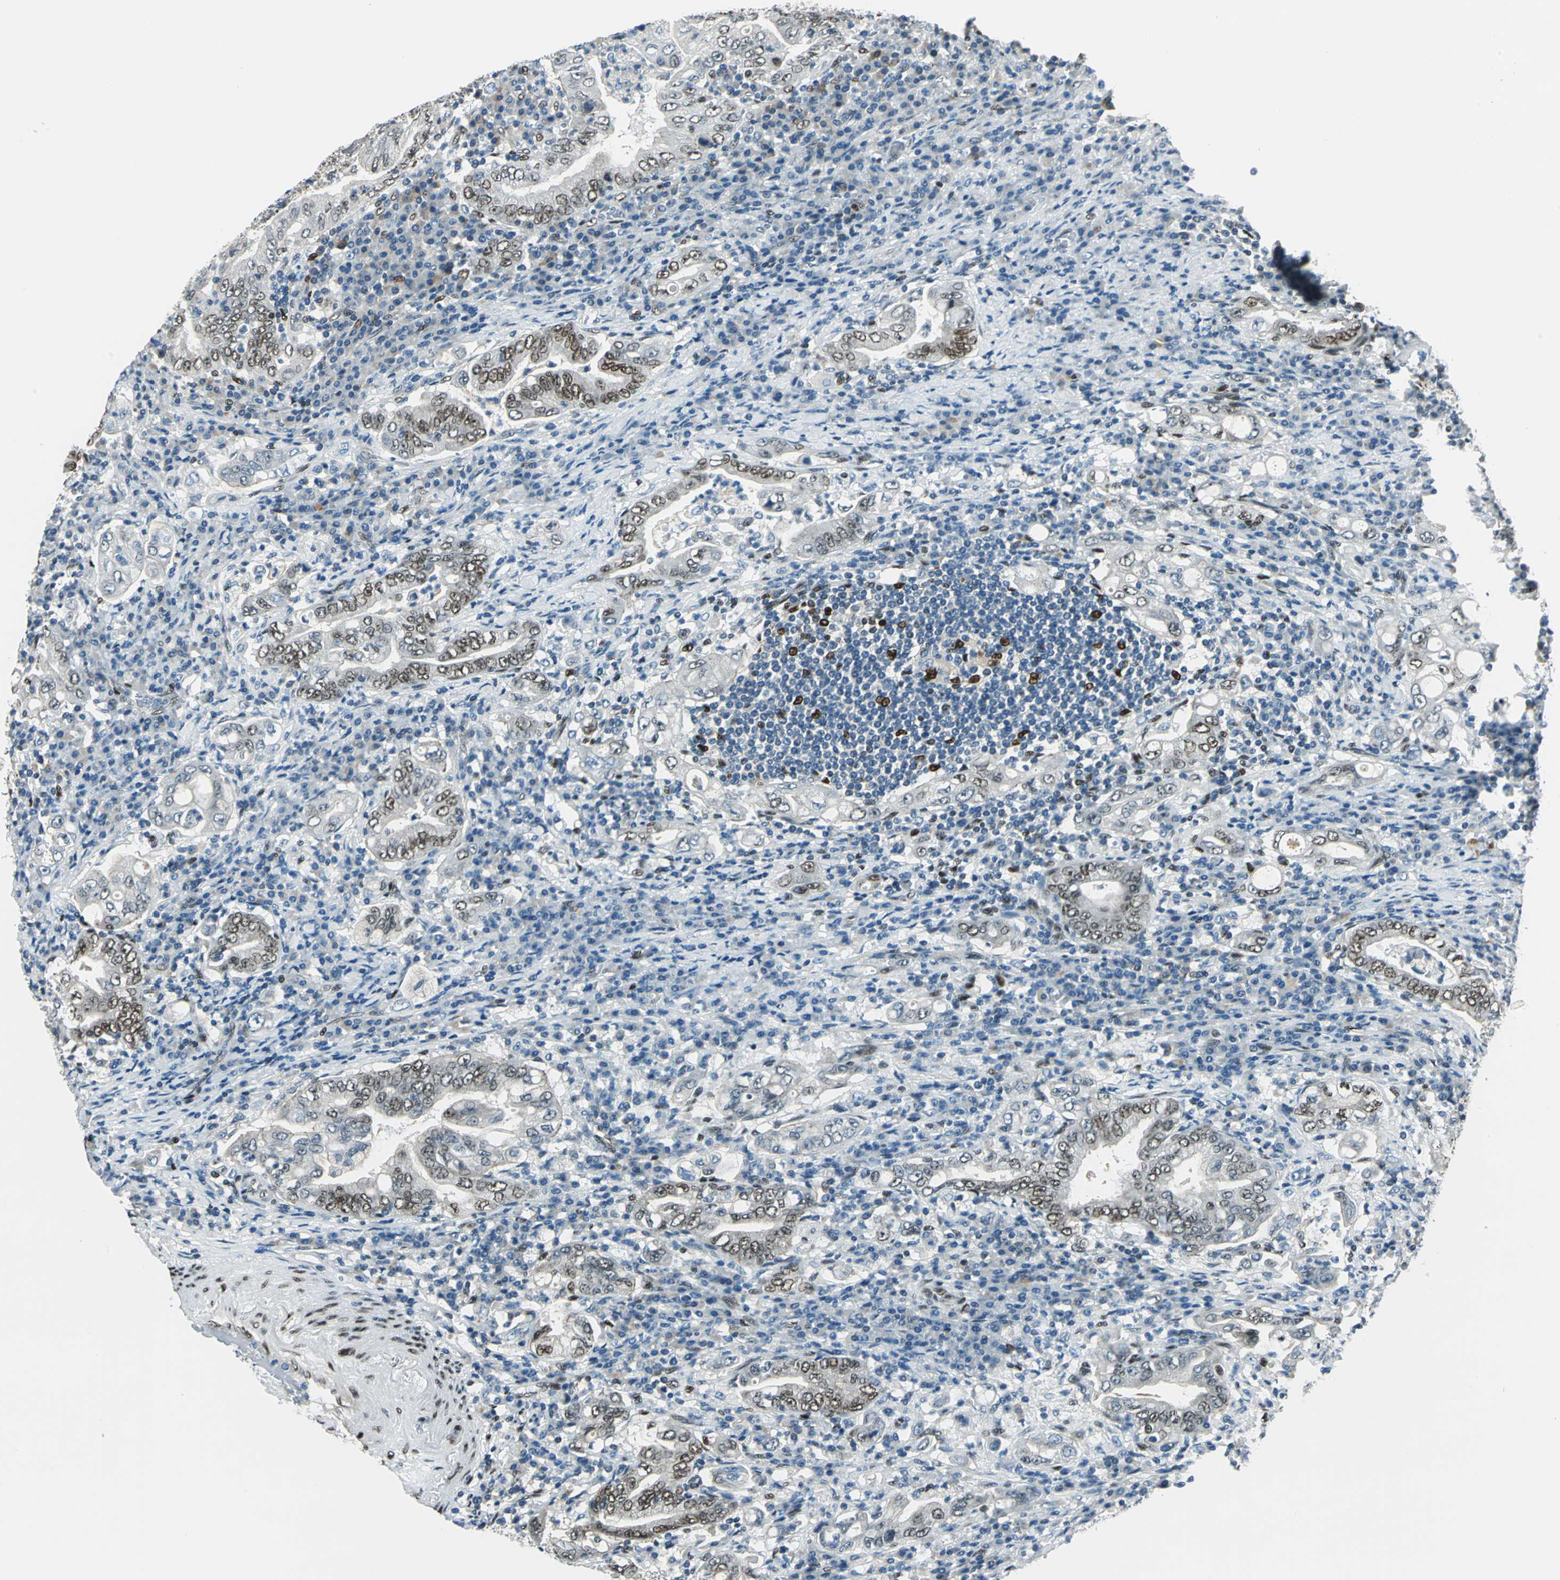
{"staining": {"intensity": "moderate", "quantity": ">75%", "location": "nuclear"}, "tissue": "stomach cancer", "cell_type": "Tumor cells", "image_type": "cancer", "snomed": [{"axis": "morphology", "description": "Normal tissue, NOS"}, {"axis": "morphology", "description": "Adenocarcinoma, NOS"}, {"axis": "topography", "description": "Esophagus"}, {"axis": "topography", "description": "Stomach, upper"}, {"axis": "topography", "description": "Peripheral nerve tissue"}], "caption": "A medium amount of moderate nuclear expression is identified in about >75% of tumor cells in stomach cancer tissue. The staining was performed using DAB to visualize the protein expression in brown, while the nuclei were stained in blue with hematoxylin (Magnification: 20x).", "gene": "NFIA", "patient": {"sex": "male", "age": 62}}